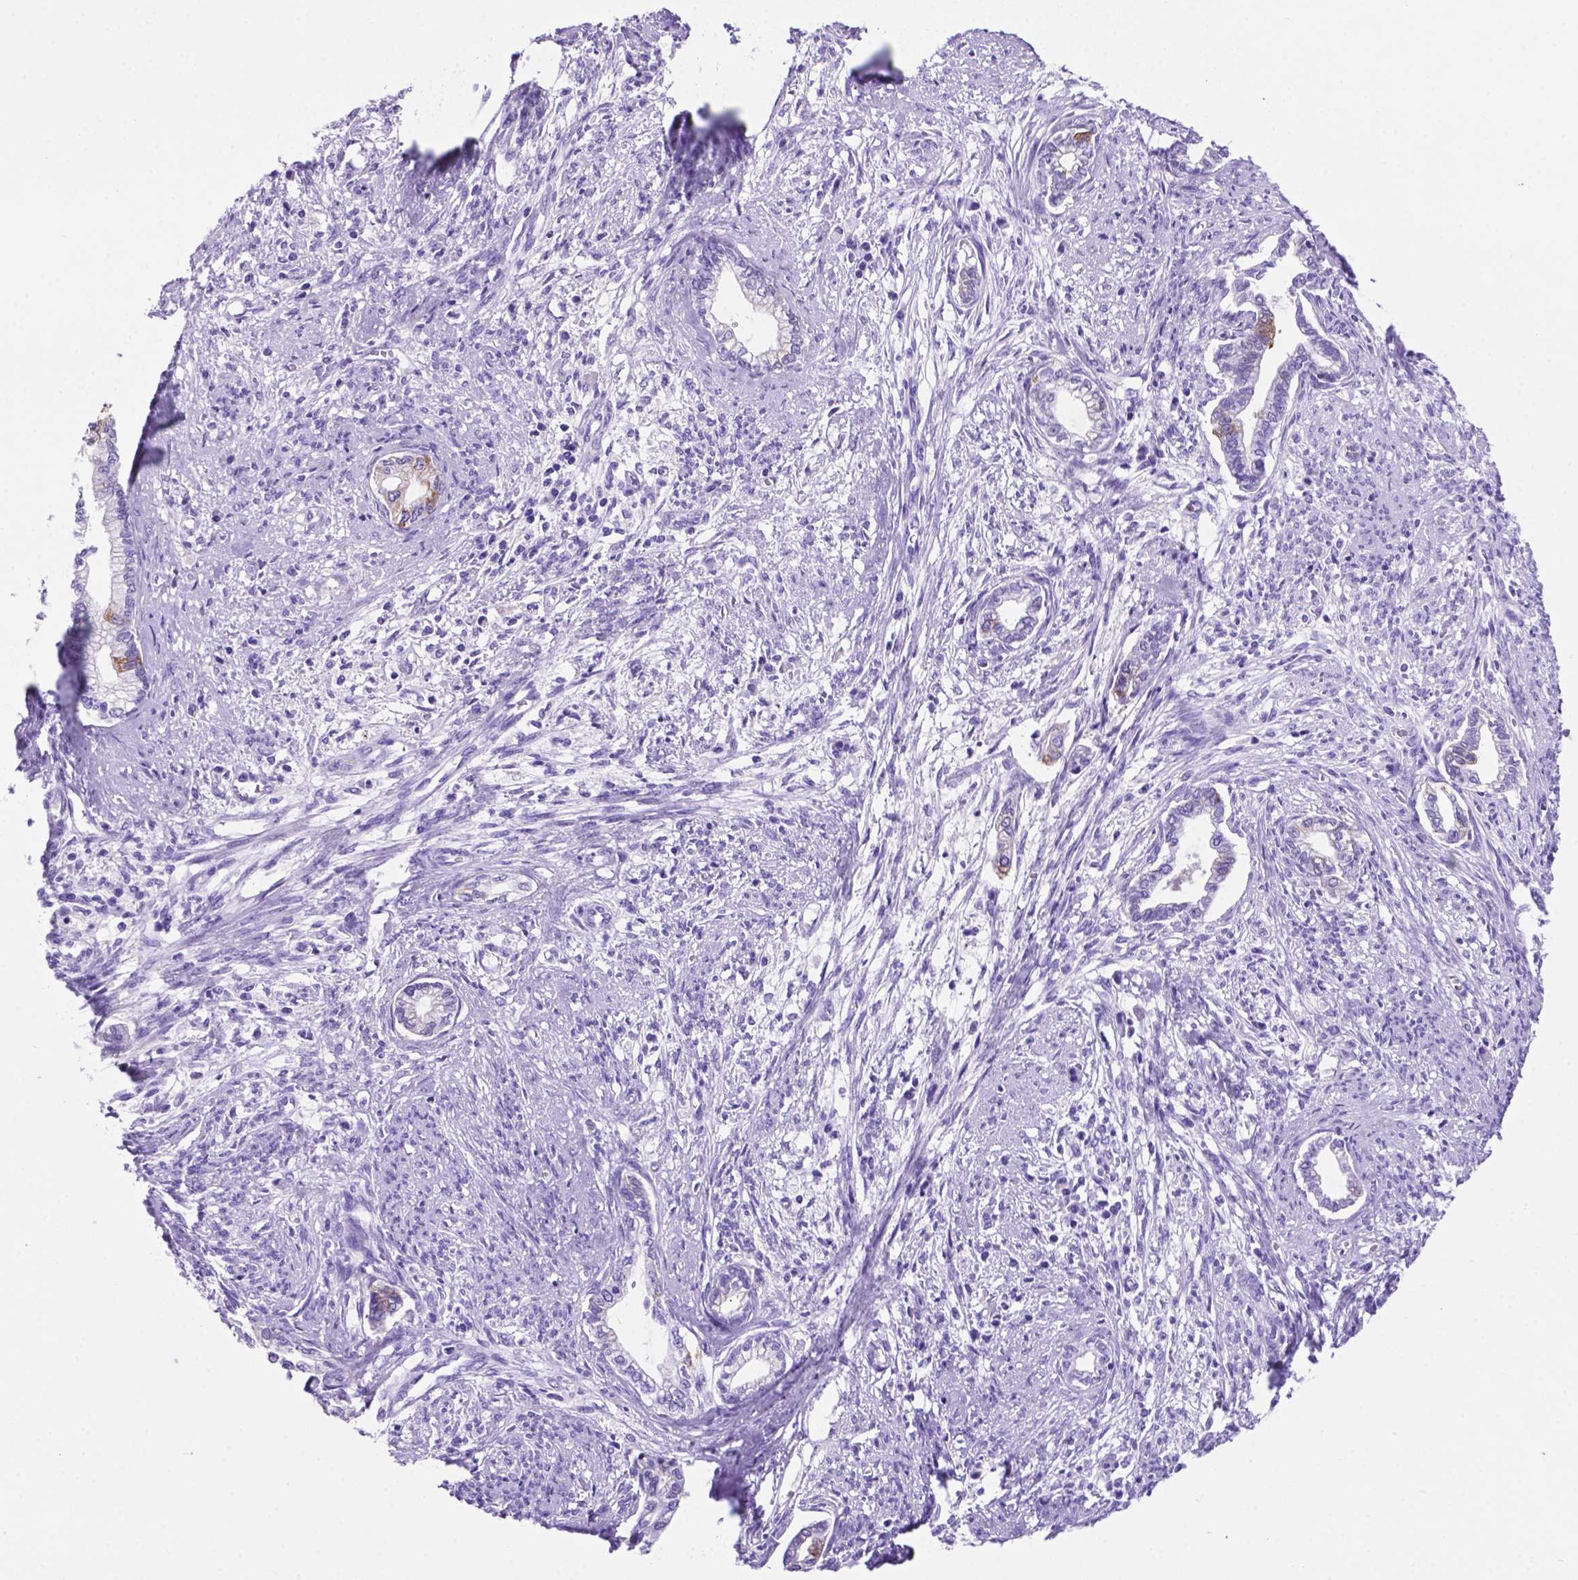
{"staining": {"intensity": "negative", "quantity": "none", "location": "none"}, "tissue": "cervical cancer", "cell_type": "Tumor cells", "image_type": "cancer", "snomed": [{"axis": "morphology", "description": "Adenocarcinoma, NOS"}, {"axis": "topography", "description": "Cervix"}], "caption": "This is an IHC image of human cervical adenocarcinoma. There is no positivity in tumor cells.", "gene": "C17orf107", "patient": {"sex": "female", "age": 62}}